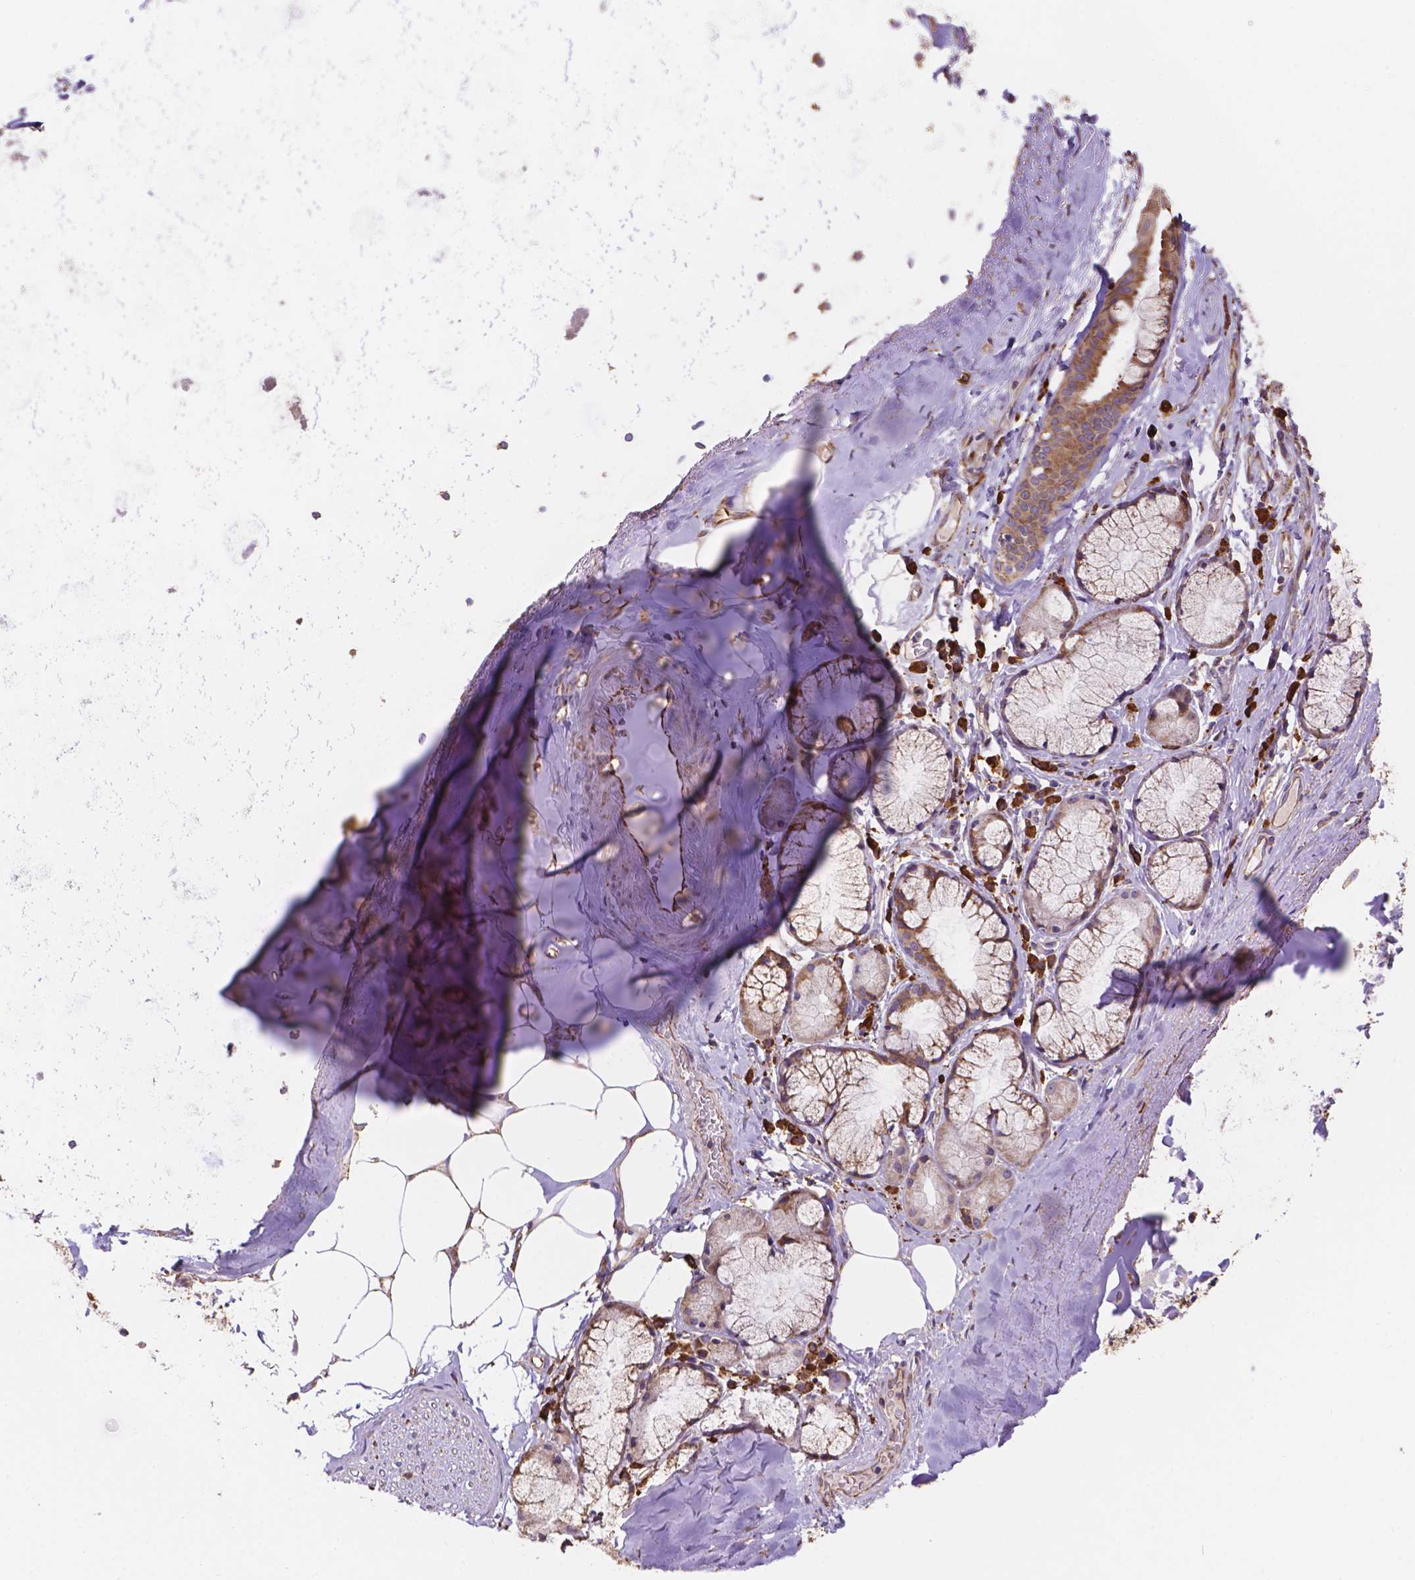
{"staining": {"intensity": "moderate", "quantity": "<25%", "location": "cytoplasmic/membranous"}, "tissue": "adipose tissue", "cell_type": "Adipocytes", "image_type": "normal", "snomed": [{"axis": "morphology", "description": "Normal tissue, NOS"}, {"axis": "topography", "description": "Bronchus"}, {"axis": "topography", "description": "Lung"}], "caption": "Immunohistochemical staining of unremarkable human adipose tissue displays <25% levels of moderate cytoplasmic/membranous protein expression in about <25% of adipocytes.", "gene": "IPO11", "patient": {"sex": "female", "age": 57}}